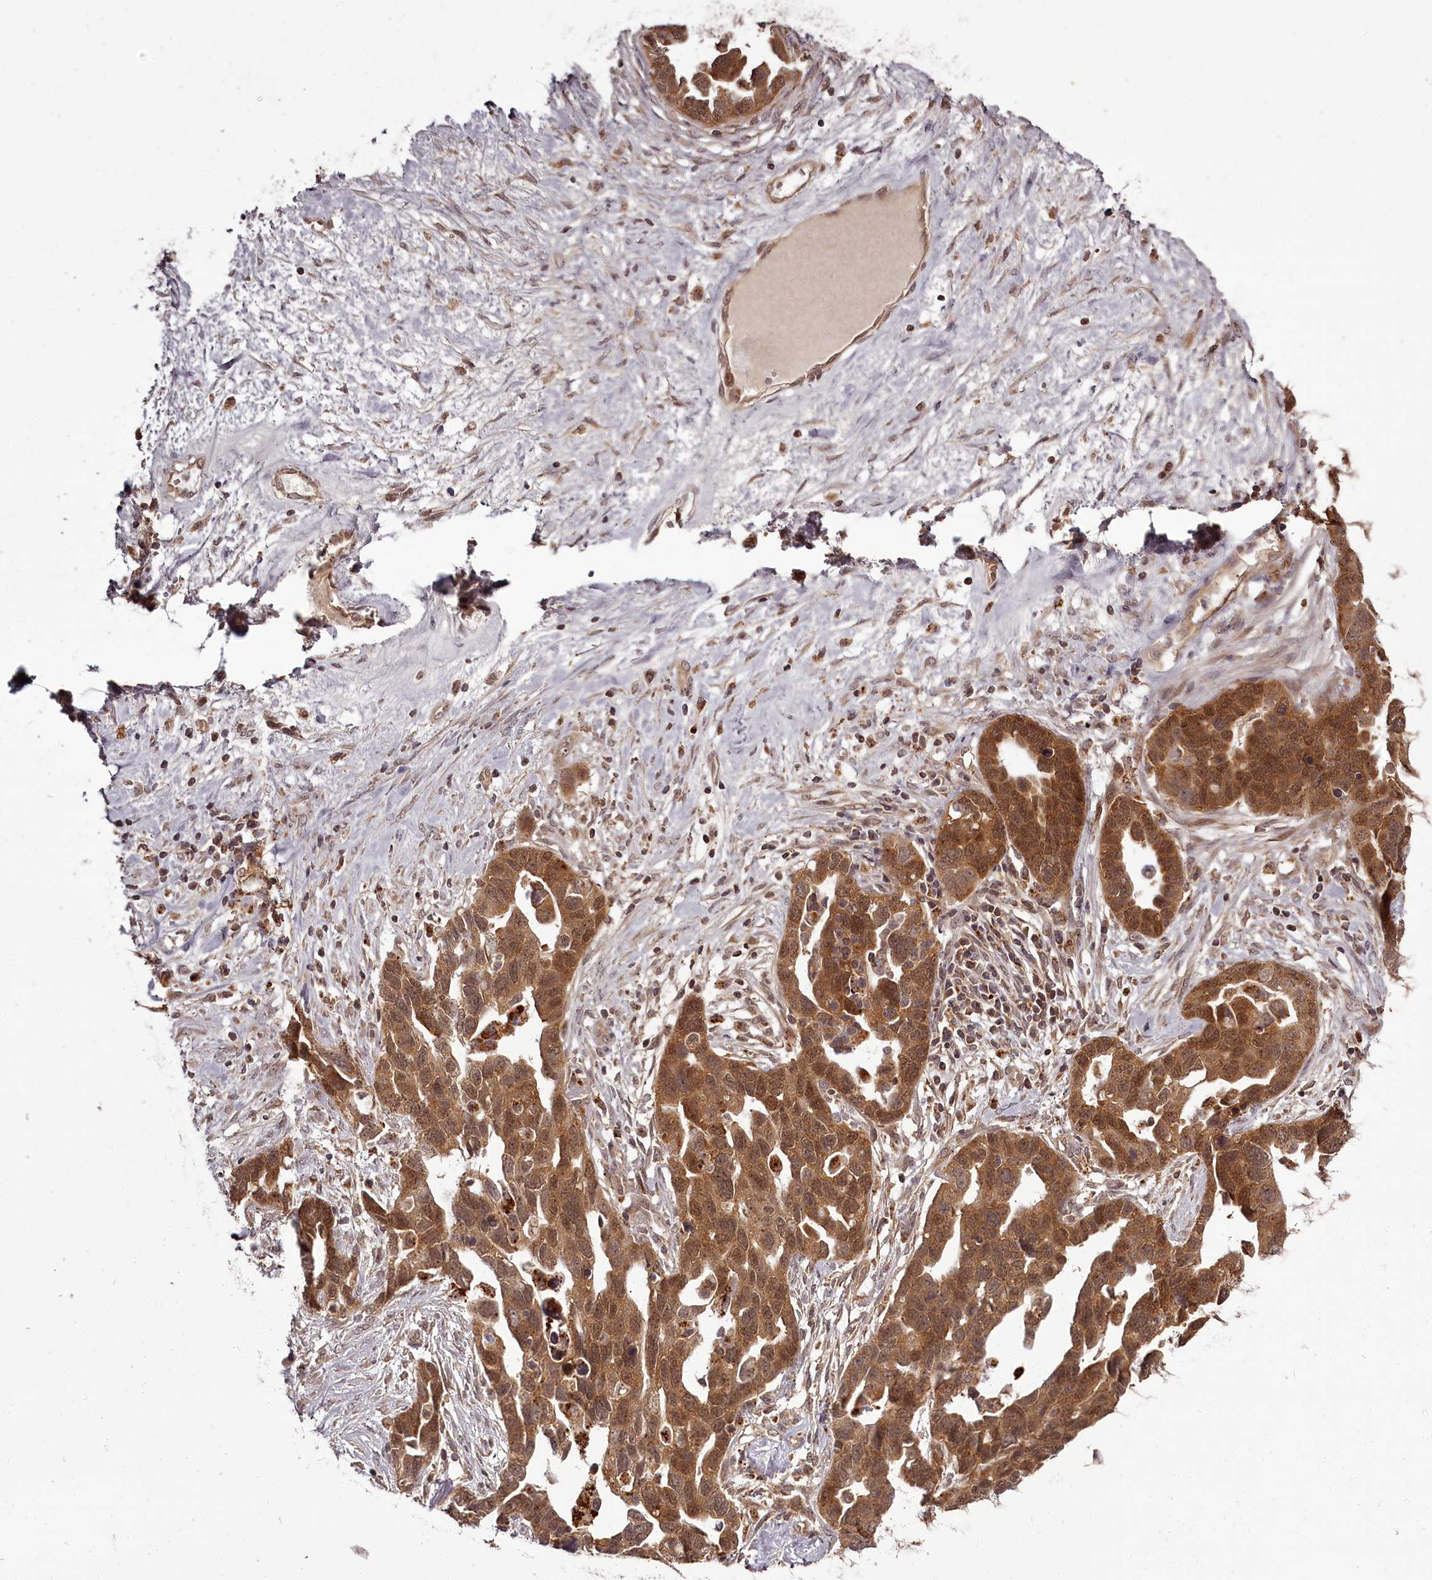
{"staining": {"intensity": "strong", "quantity": ">75%", "location": "cytoplasmic/membranous,nuclear"}, "tissue": "ovarian cancer", "cell_type": "Tumor cells", "image_type": "cancer", "snomed": [{"axis": "morphology", "description": "Cystadenocarcinoma, serous, NOS"}, {"axis": "topography", "description": "Ovary"}], "caption": "High-power microscopy captured an IHC micrograph of ovarian serous cystadenocarcinoma, revealing strong cytoplasmic/membranous and nuclear expression in approximately >75% of tumor cells.", "gene": "PCBP2", "patient": {"sex": "female", "age": 54}}